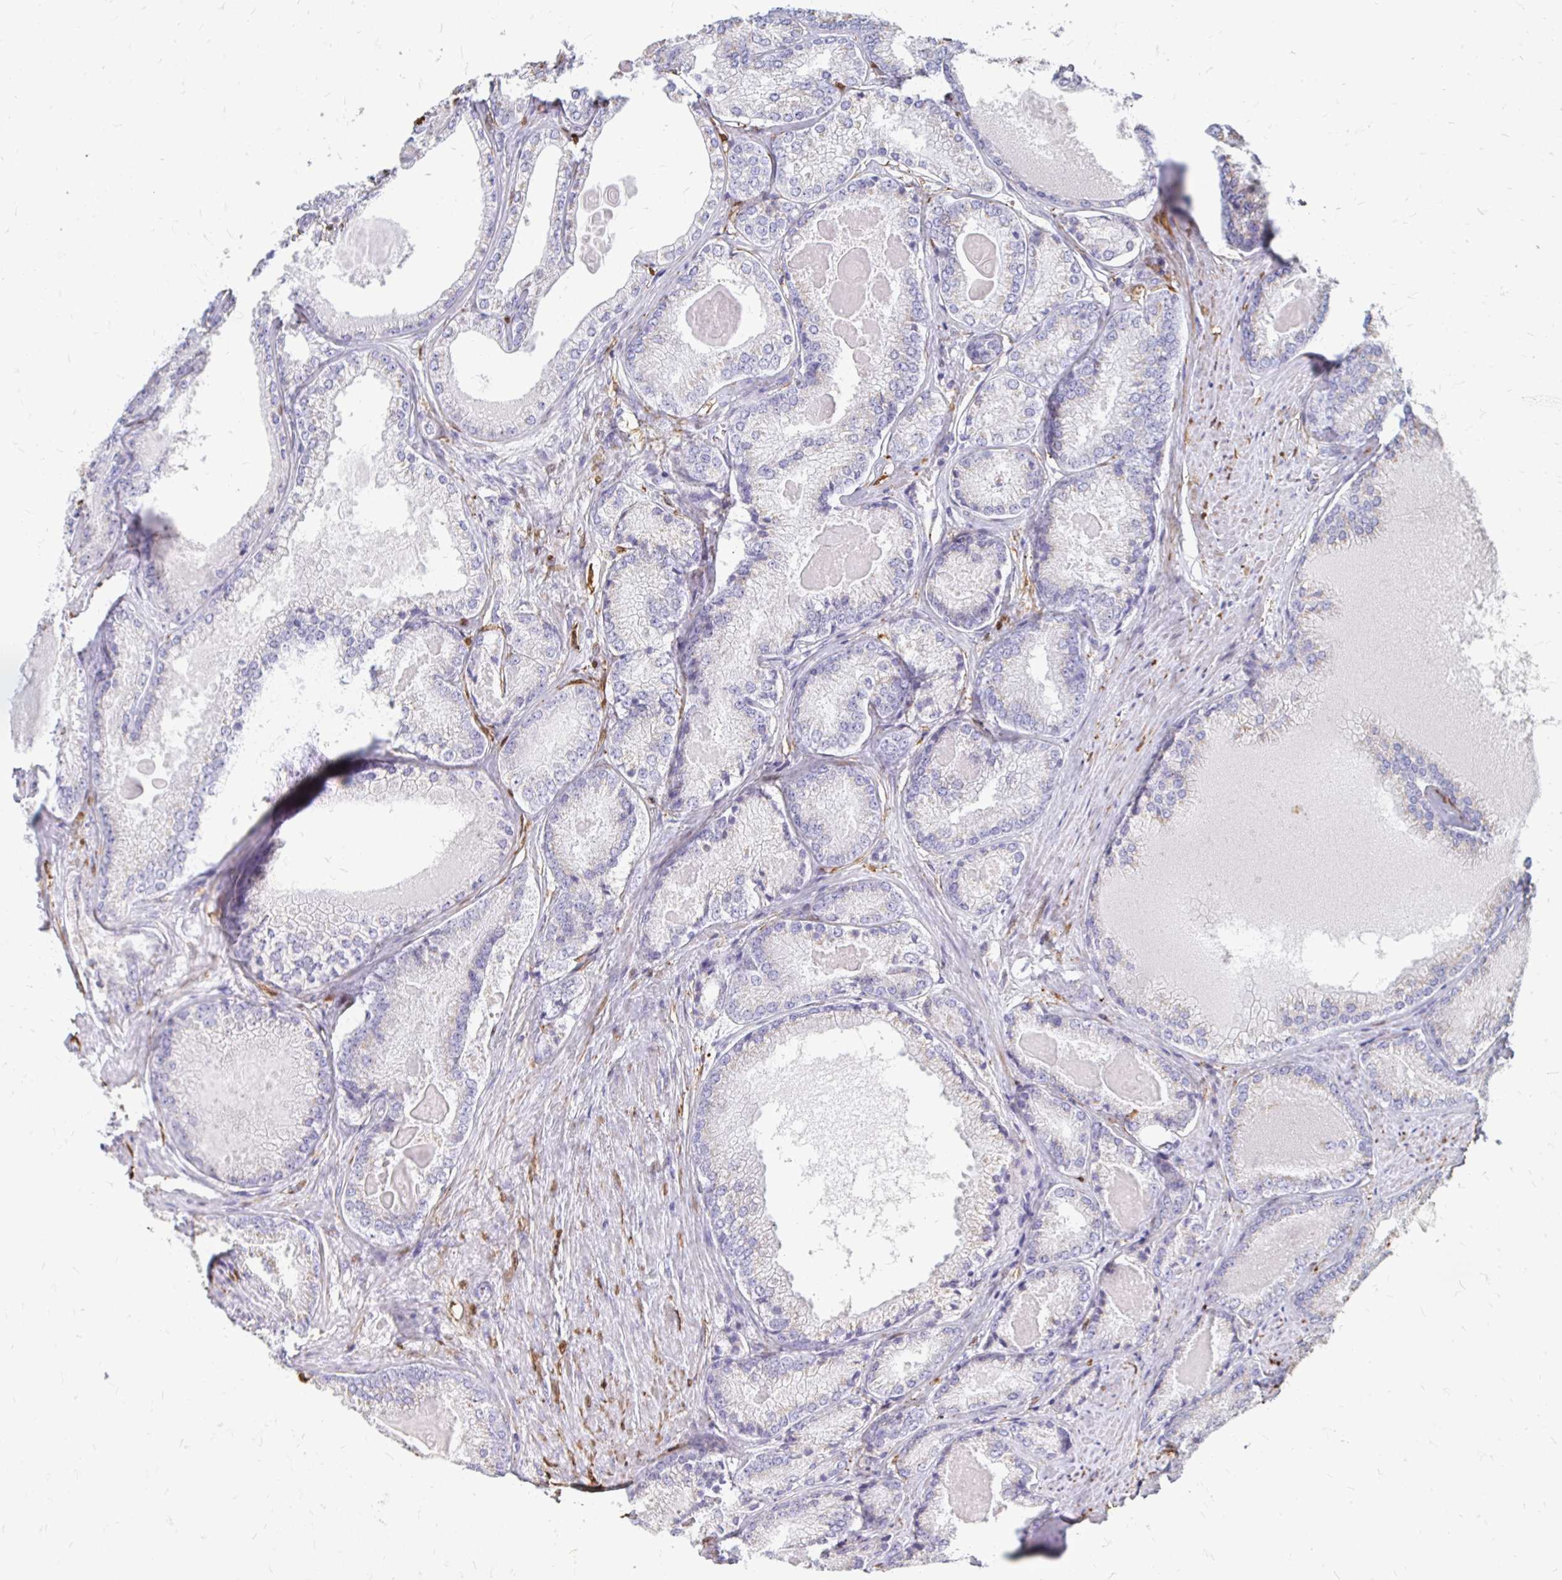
{"staining": {"intensity": "negative", "quantity": "none", "location": "none"}, "tissue": "prostate cancer", "cell_type": "Tumor cells", "image_type": "cancer", "snomed": [{"axis": "morphology", "description": "Adenocarcinoma, NOS"}, {"axis": "morphology", "description": "Adenocarcinoma, Low grade"}, {"axis": "topography", "description": "Prostate"}], "caption": "This is an immunohistochemistry micrograph of prostate low-grade adenocarcinoma. There is no positivity in tumor cells.", "gene": "PAGE4", "patient": {"sex": "male", "age": 68}}